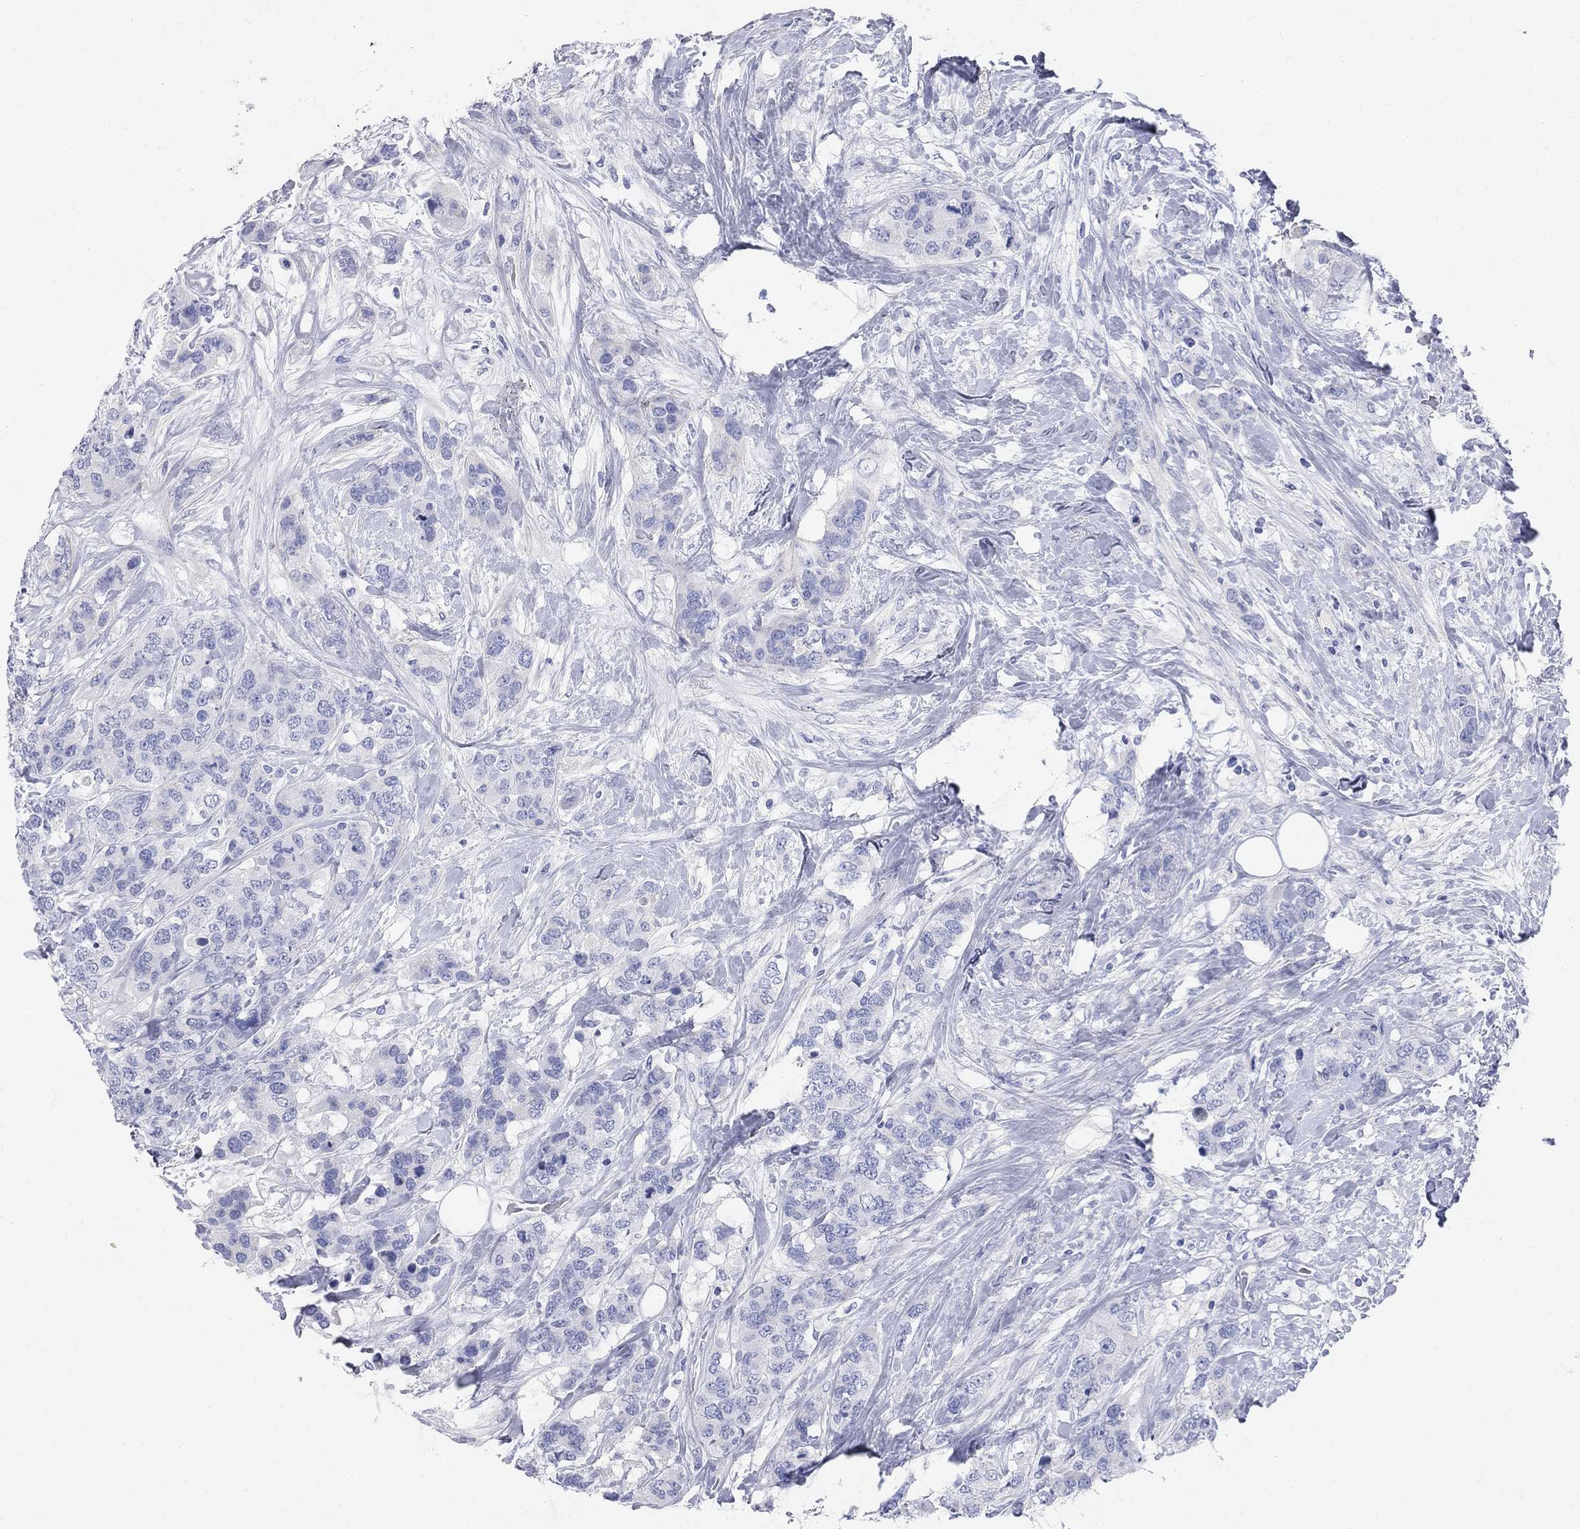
{"staining": {"intensity": "negative", "quantity": "none", "location": "none"}, "tissue": "breast cancer", "cell_type": "Tumor cells", "image_type": "cancer", "snomed": [{"axis": "morphology", "description": "Lobular carcinoma"}, {"axis": "topography", "description": "Breast"}], "caption": "A histopathology image of lobular carcinoma (breast) stained for a protein demonstrates no brown staining in tumor cells.", "gene": "AOX1", "patient": {"sex": "female", "age": 59}}